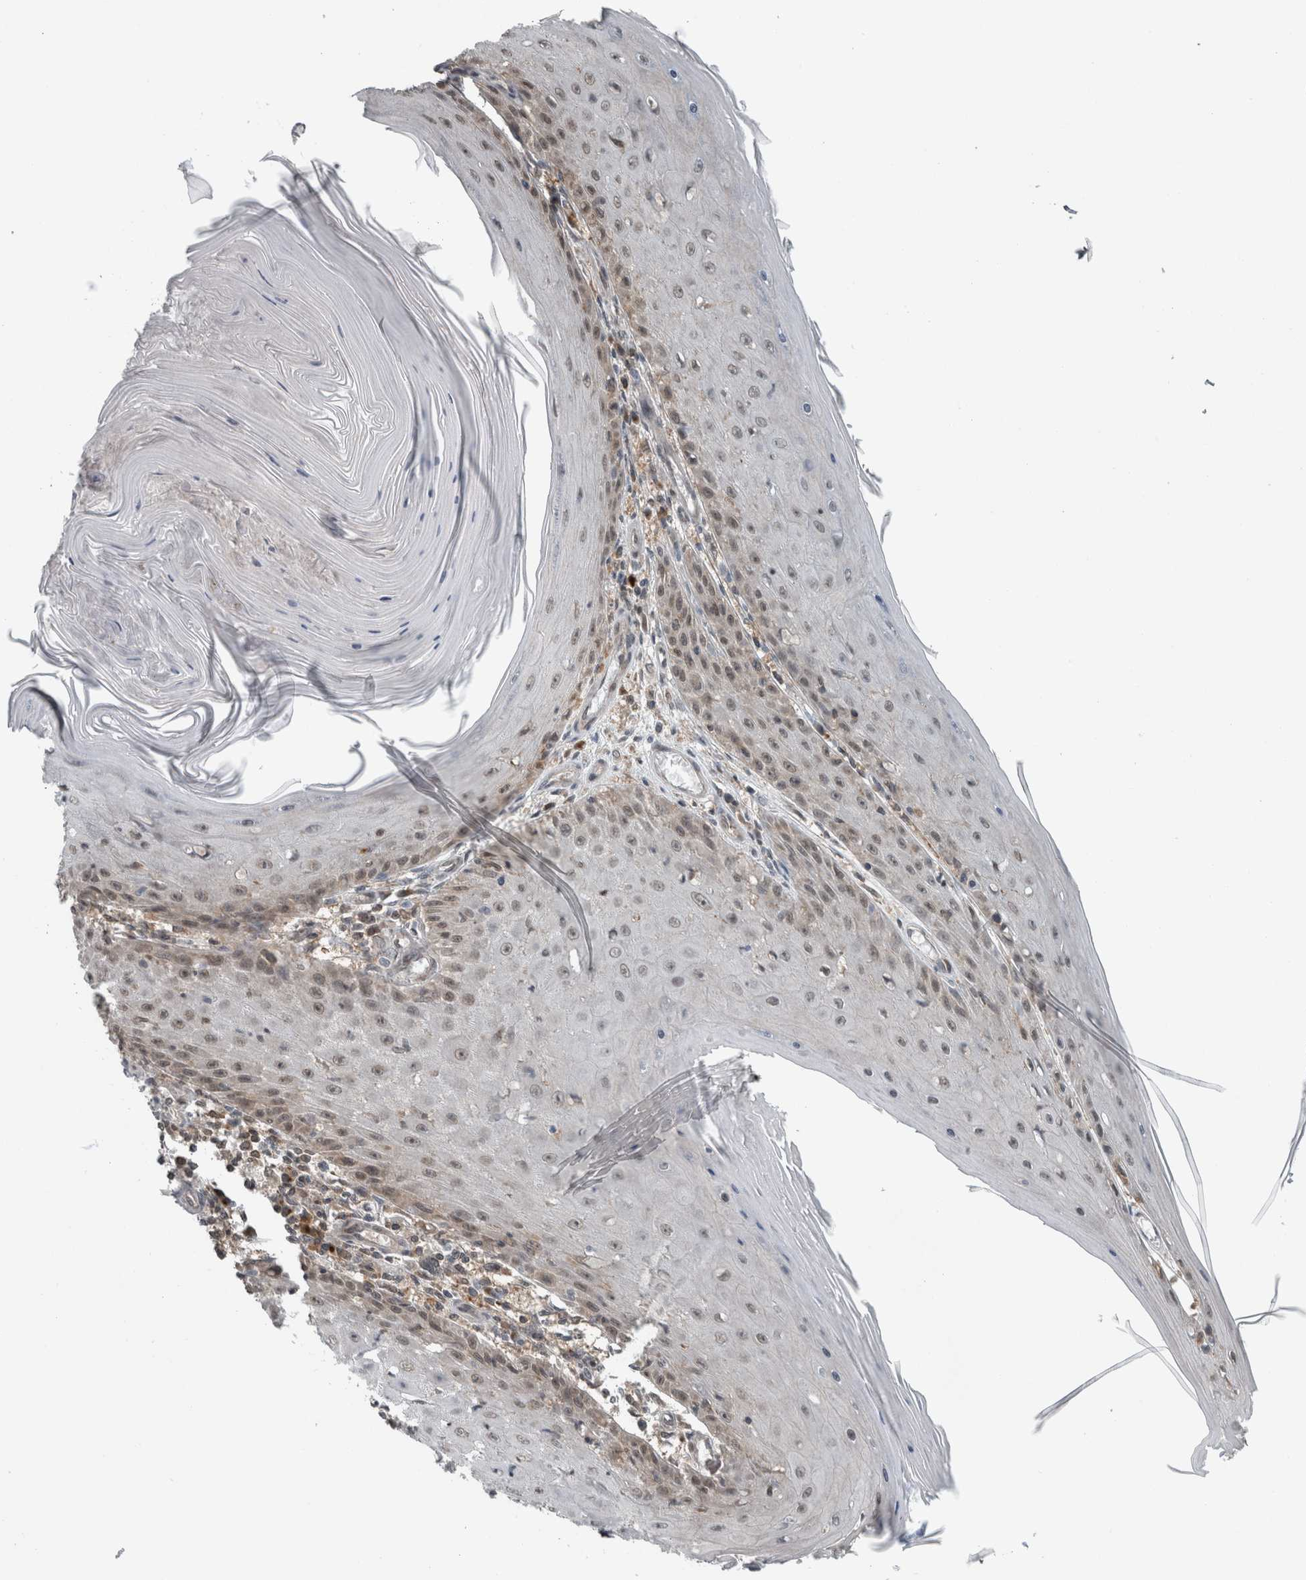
{"staining": {"intensity": "weak", "quantity": ">75%", "location": "cytoplasmic/membranous,nuclear"}, "tissue": "skin cancer", "cell_type": "Tumor cells", "image_type": "cancer", "snomed": [{"axis": "morphology", "description": "Squamous cell carcinoma, NOS"}, {"axis": "topography", "description": "Skin"}], "caption": "DAB (3,3'-diaminobenzidine) immunohistochemical staining of human squamous cell carcinoma (skin) demonstrates weak cytoplasmic/membranous and nuclear protein positivity in approximately >75% of tumor cells.", "gene": "SPAG7", "patient": {"sex": "female", "age": 73}}